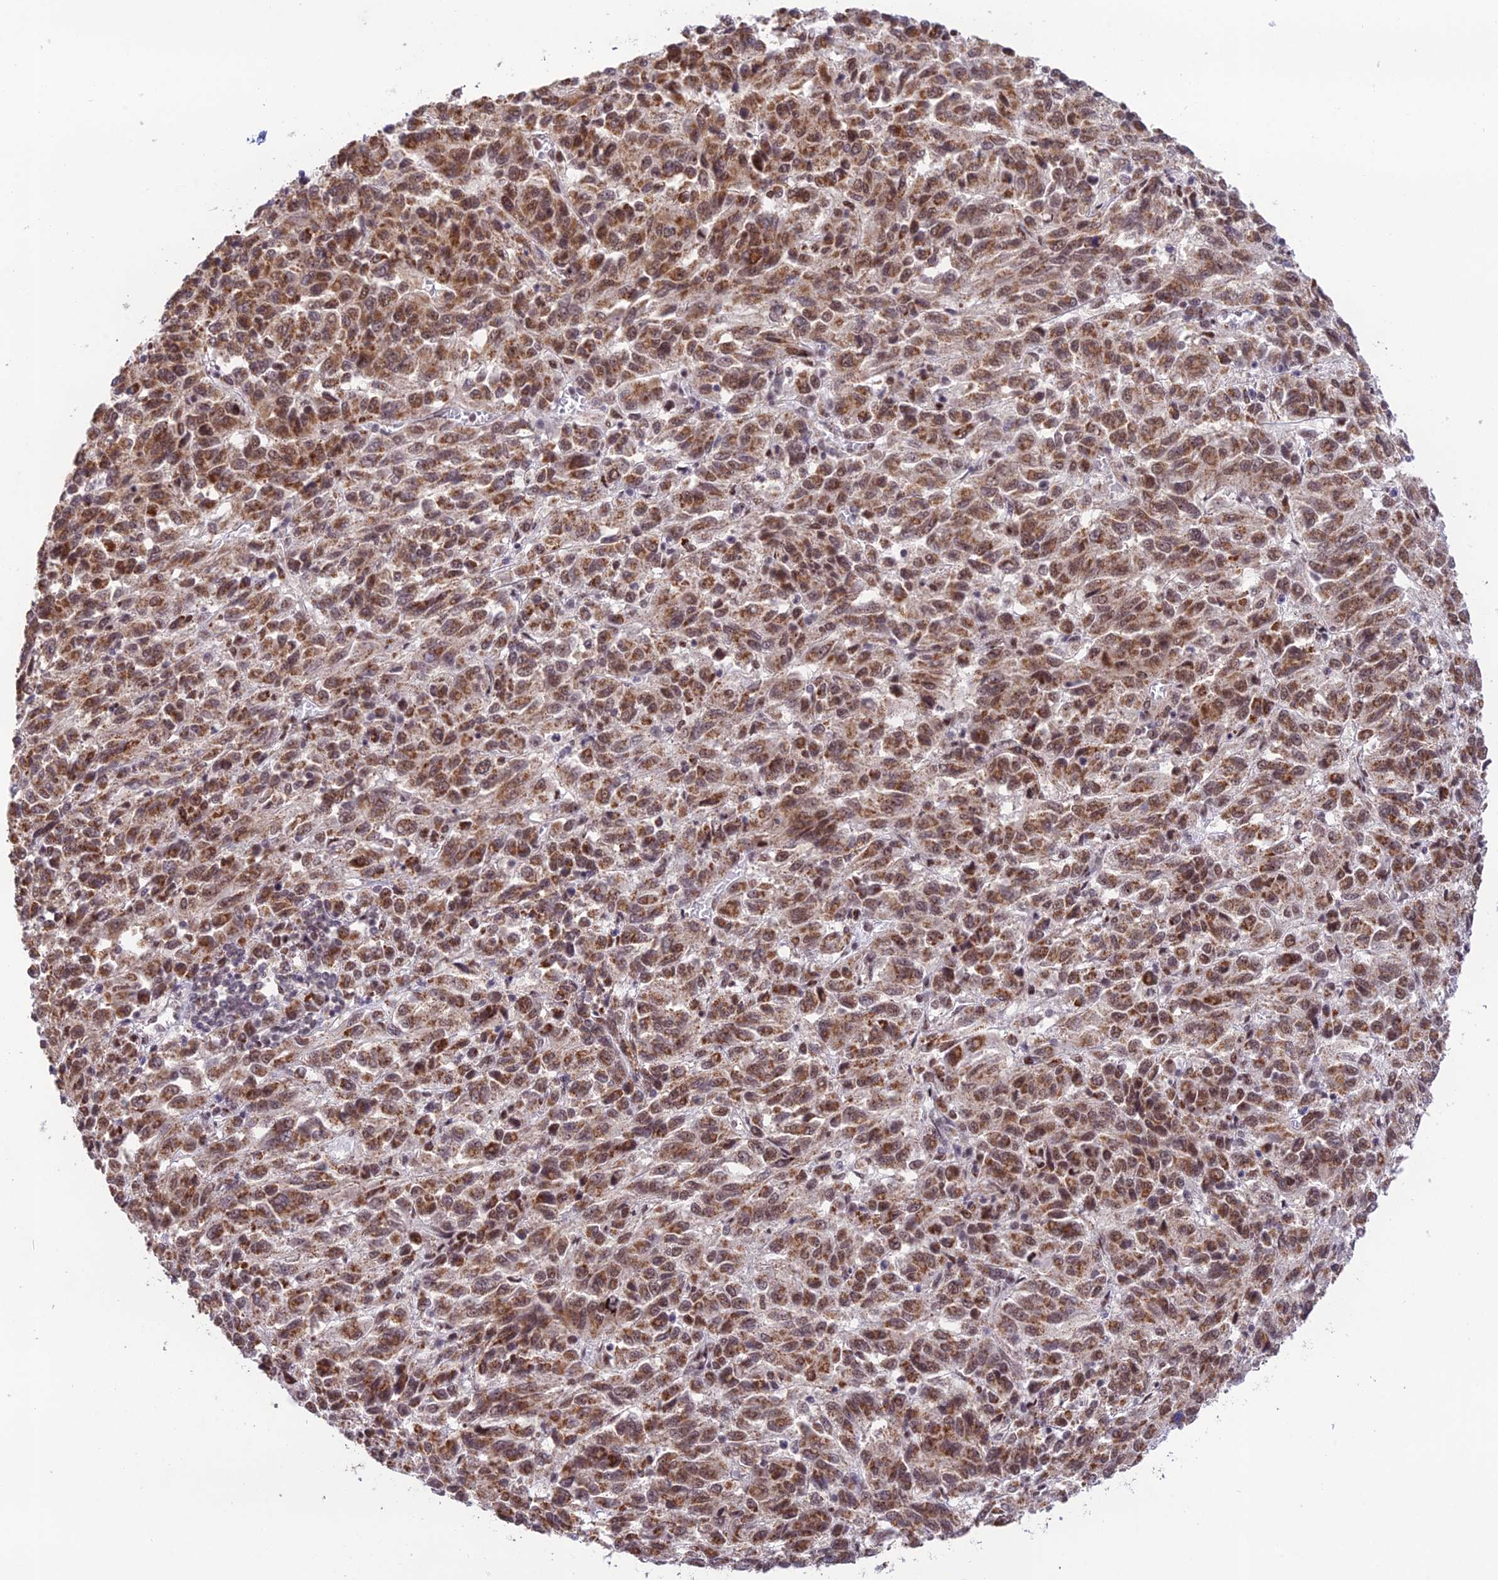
{"staining": {"intensity": "moderate", "quantity": ">75%", "location": "cytoplasmic/membranous"}, "tissue": "melanoma", "cell_type": "Tumor cells", "image_type": "cancer", "snomed": [{"axis": "morphology", "description": "Malignant melanoma, Metastatic site"}, {"axis": "topography", "description": "Lung"}], "caption": "Melanoma stained for a protein (brown) shows moderate cytoplasmic/membranous positive staining in about >75% of tumor cells.", "gene": "THOC7", "patient": {"sex": "male", "age": 64}}